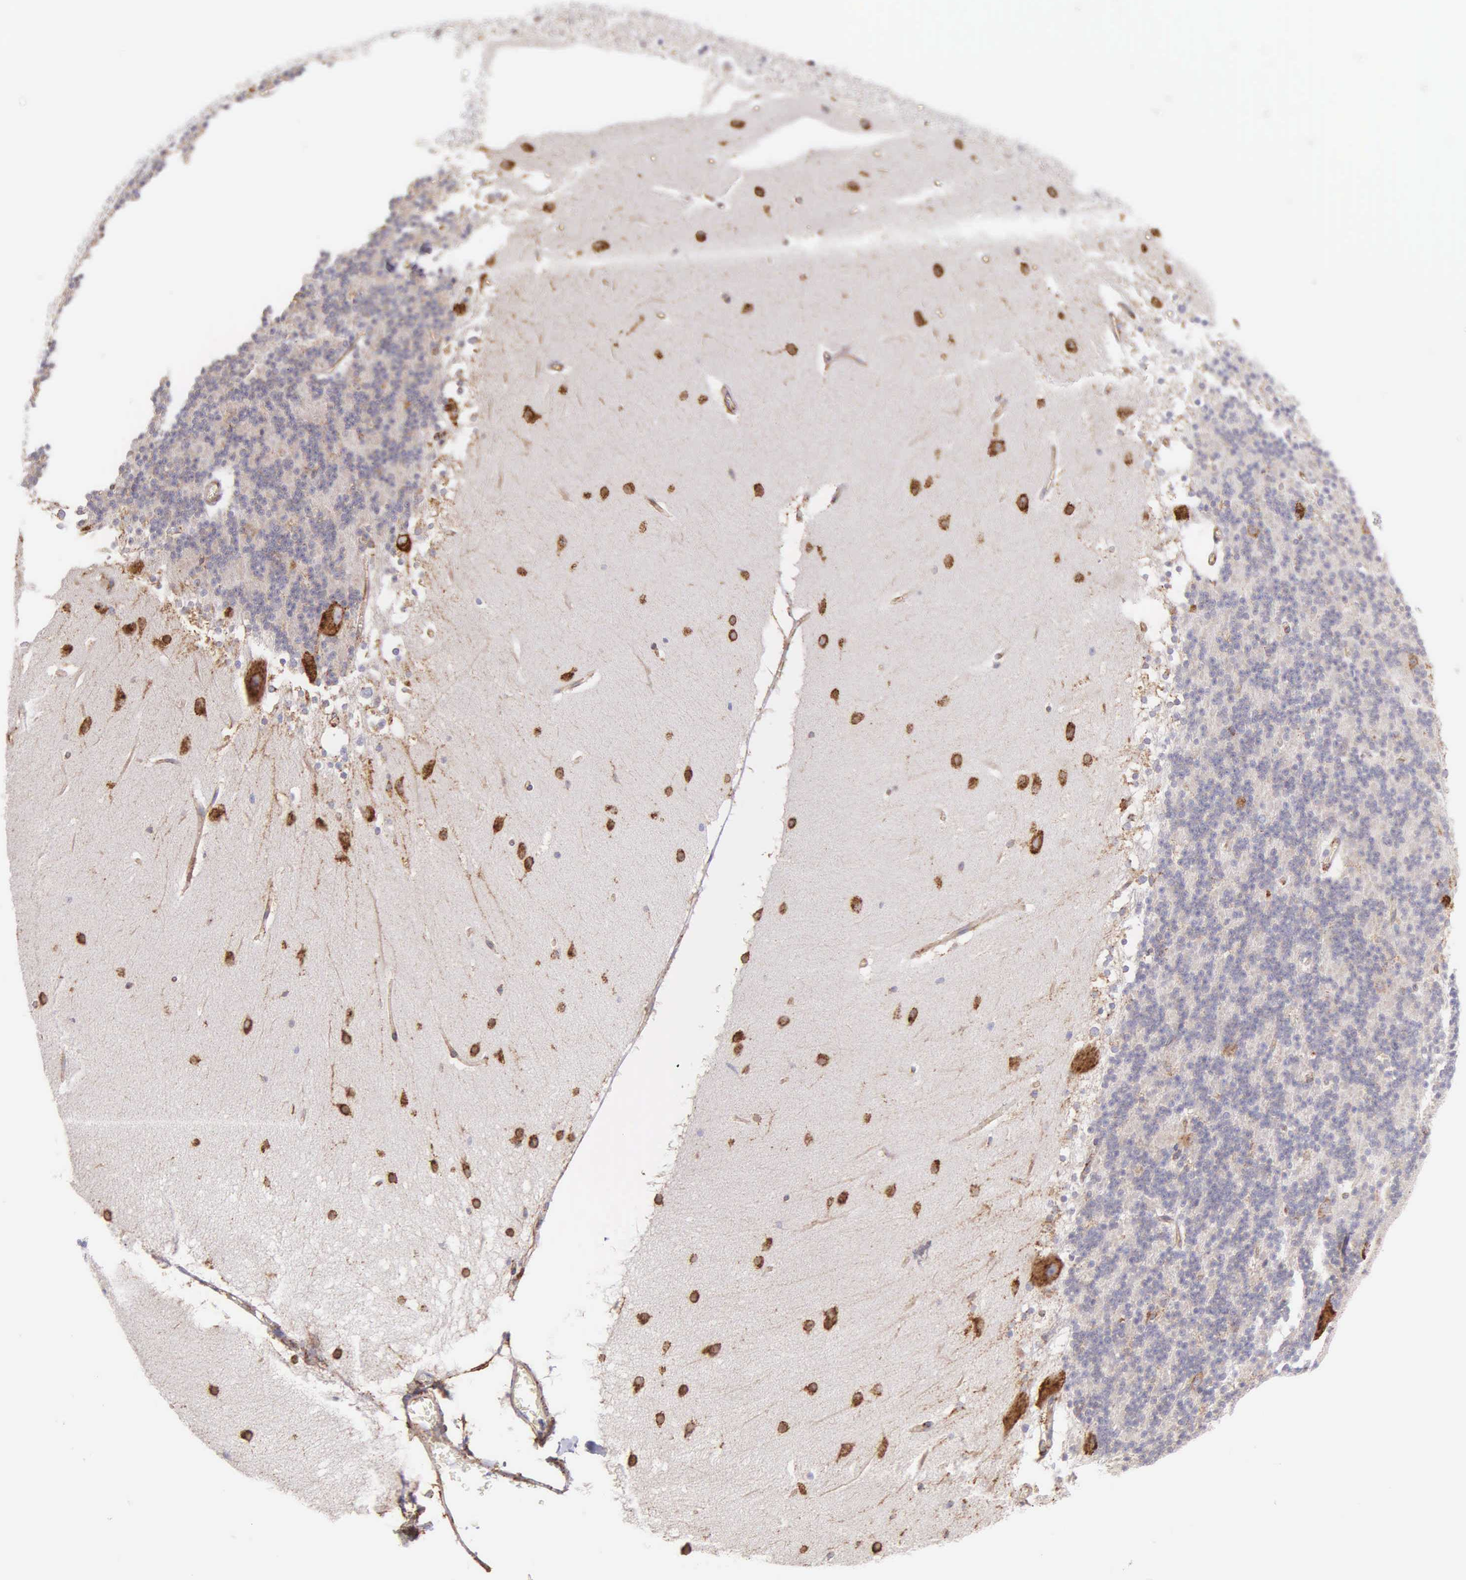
{"staining": {"intensity": "weak", "quantity": "<25%", "location": "cytoplasmic/membranous"}, "tissue": "cerebellum", "cell_type": "Cells in granular layer", "image_type": "normal", "snomed": [{"axis": "morphology", "description": "Normal tissue, NOS"}, {"axis": "topography", "description": "Cerebellum"}], "caption": "This is a micrograph of immunohistochemistry (IHC) staining of benign cerebellum, which shows no positivity in cells in granular layer. The staining was performed using DAB (3,3'-diaminobenzidine) to visualize the protein expression in brown, while the nuclei were stained in blue with hematoxylin (Magnification: 20x).", "gene": "CKAP4", "patient": {"sex": "female", "age": 19}}